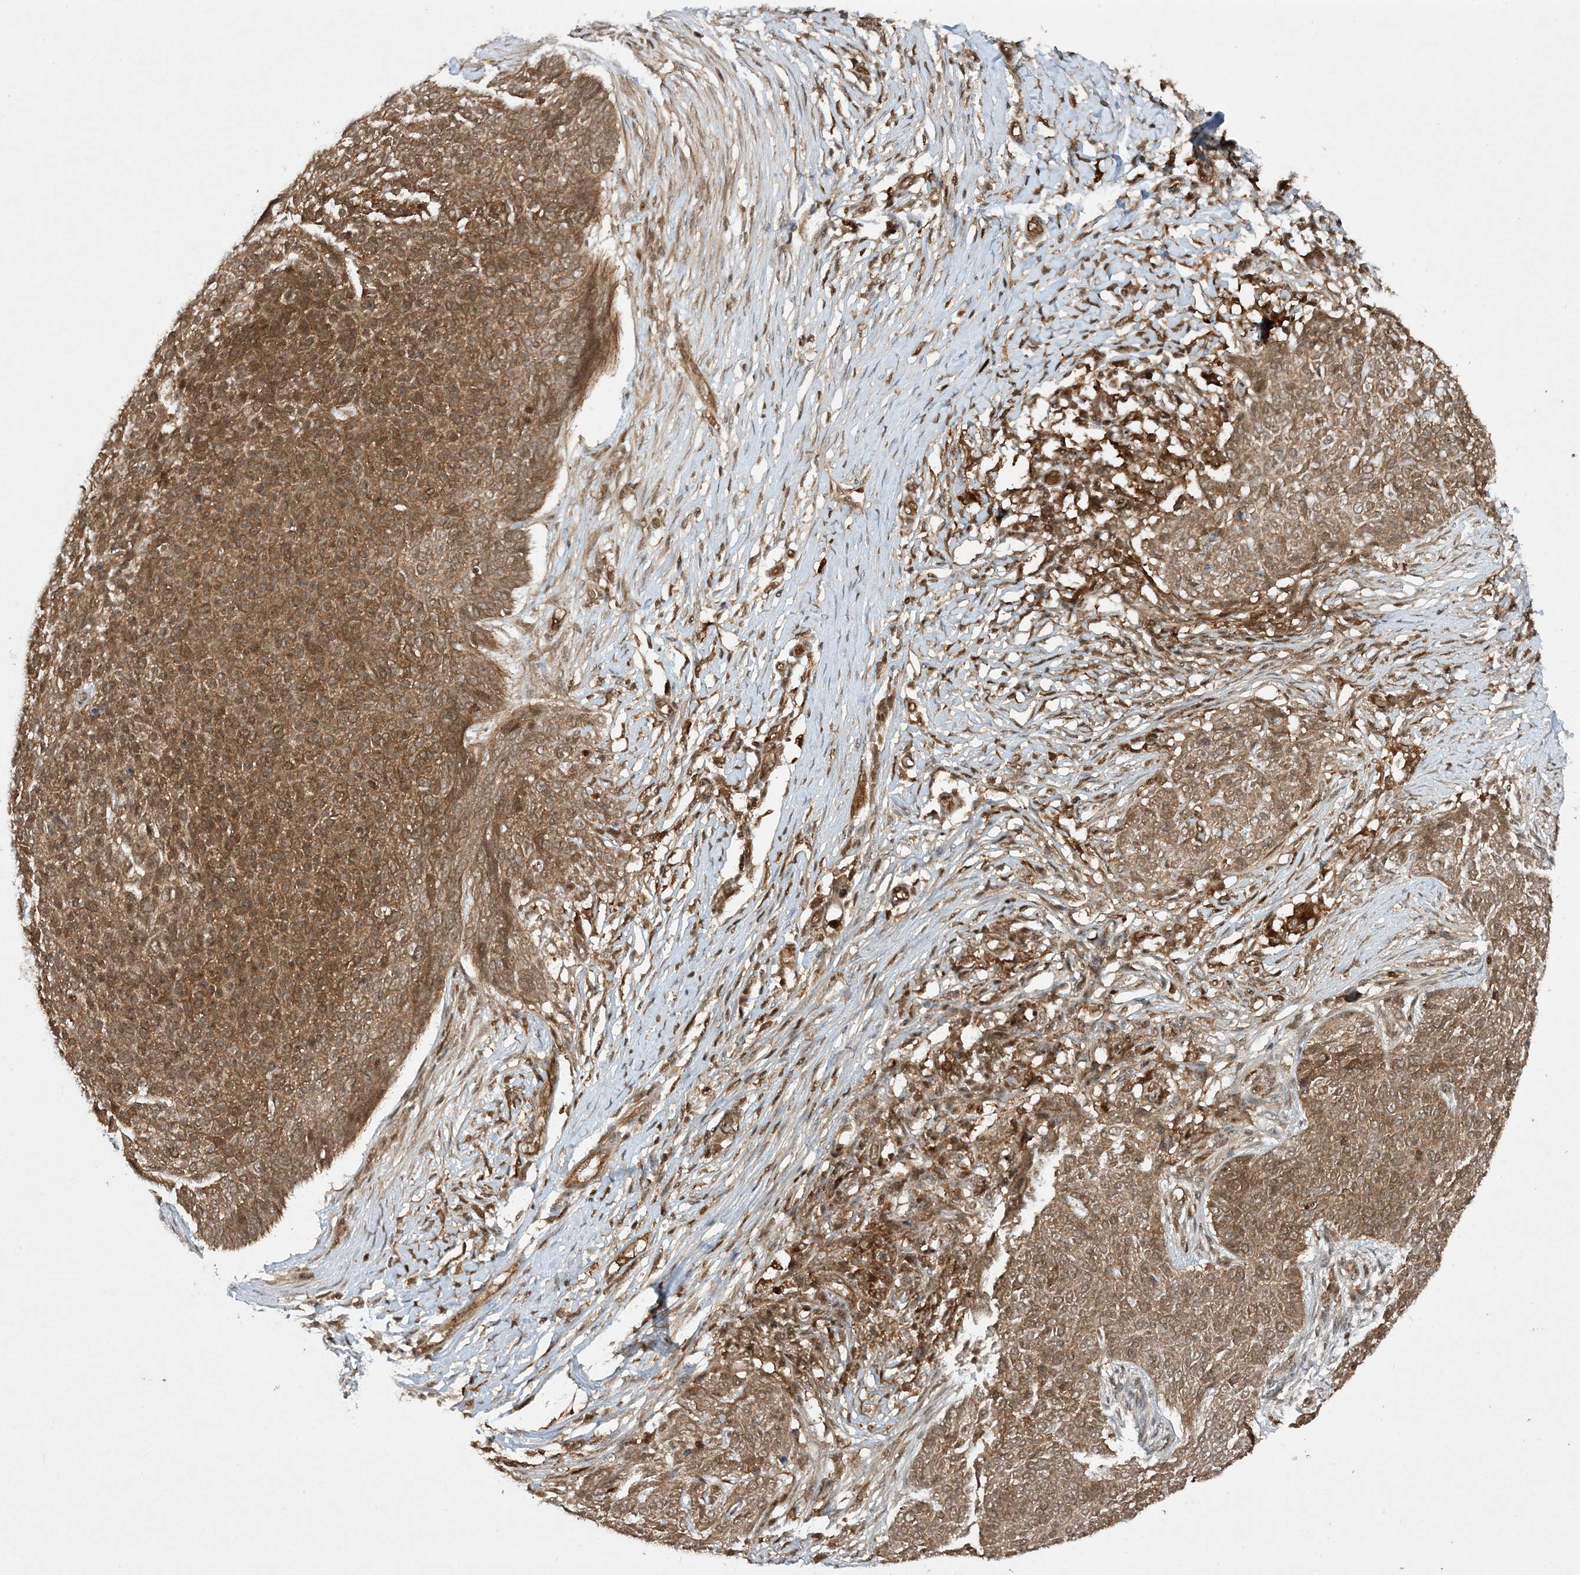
{"staining": {"intensity": "moderate", "quantity": ">75%", "location": "cytoplasmic/membranous"}, "tissue": "skin cancer", "cell_type": "Tumor cells", "image_type": "cancer", "snomed": [{"axis": "morphology", "description": "Normal tissue, NOS"}, {"axis": "morphology", "description": "Basal cell carcinoma"}, {"axis": "topography", "description": "Skin"}], "caption": "There is medium levels of moderate cytoplasmic/membranous positivity in tumor cells of skin cancer (basal cell carcinoma), as demonstrated by immunohistochemical staining (brown color).", "gene": "CERT1", "patient": {"sex": "male", "age": 50}}